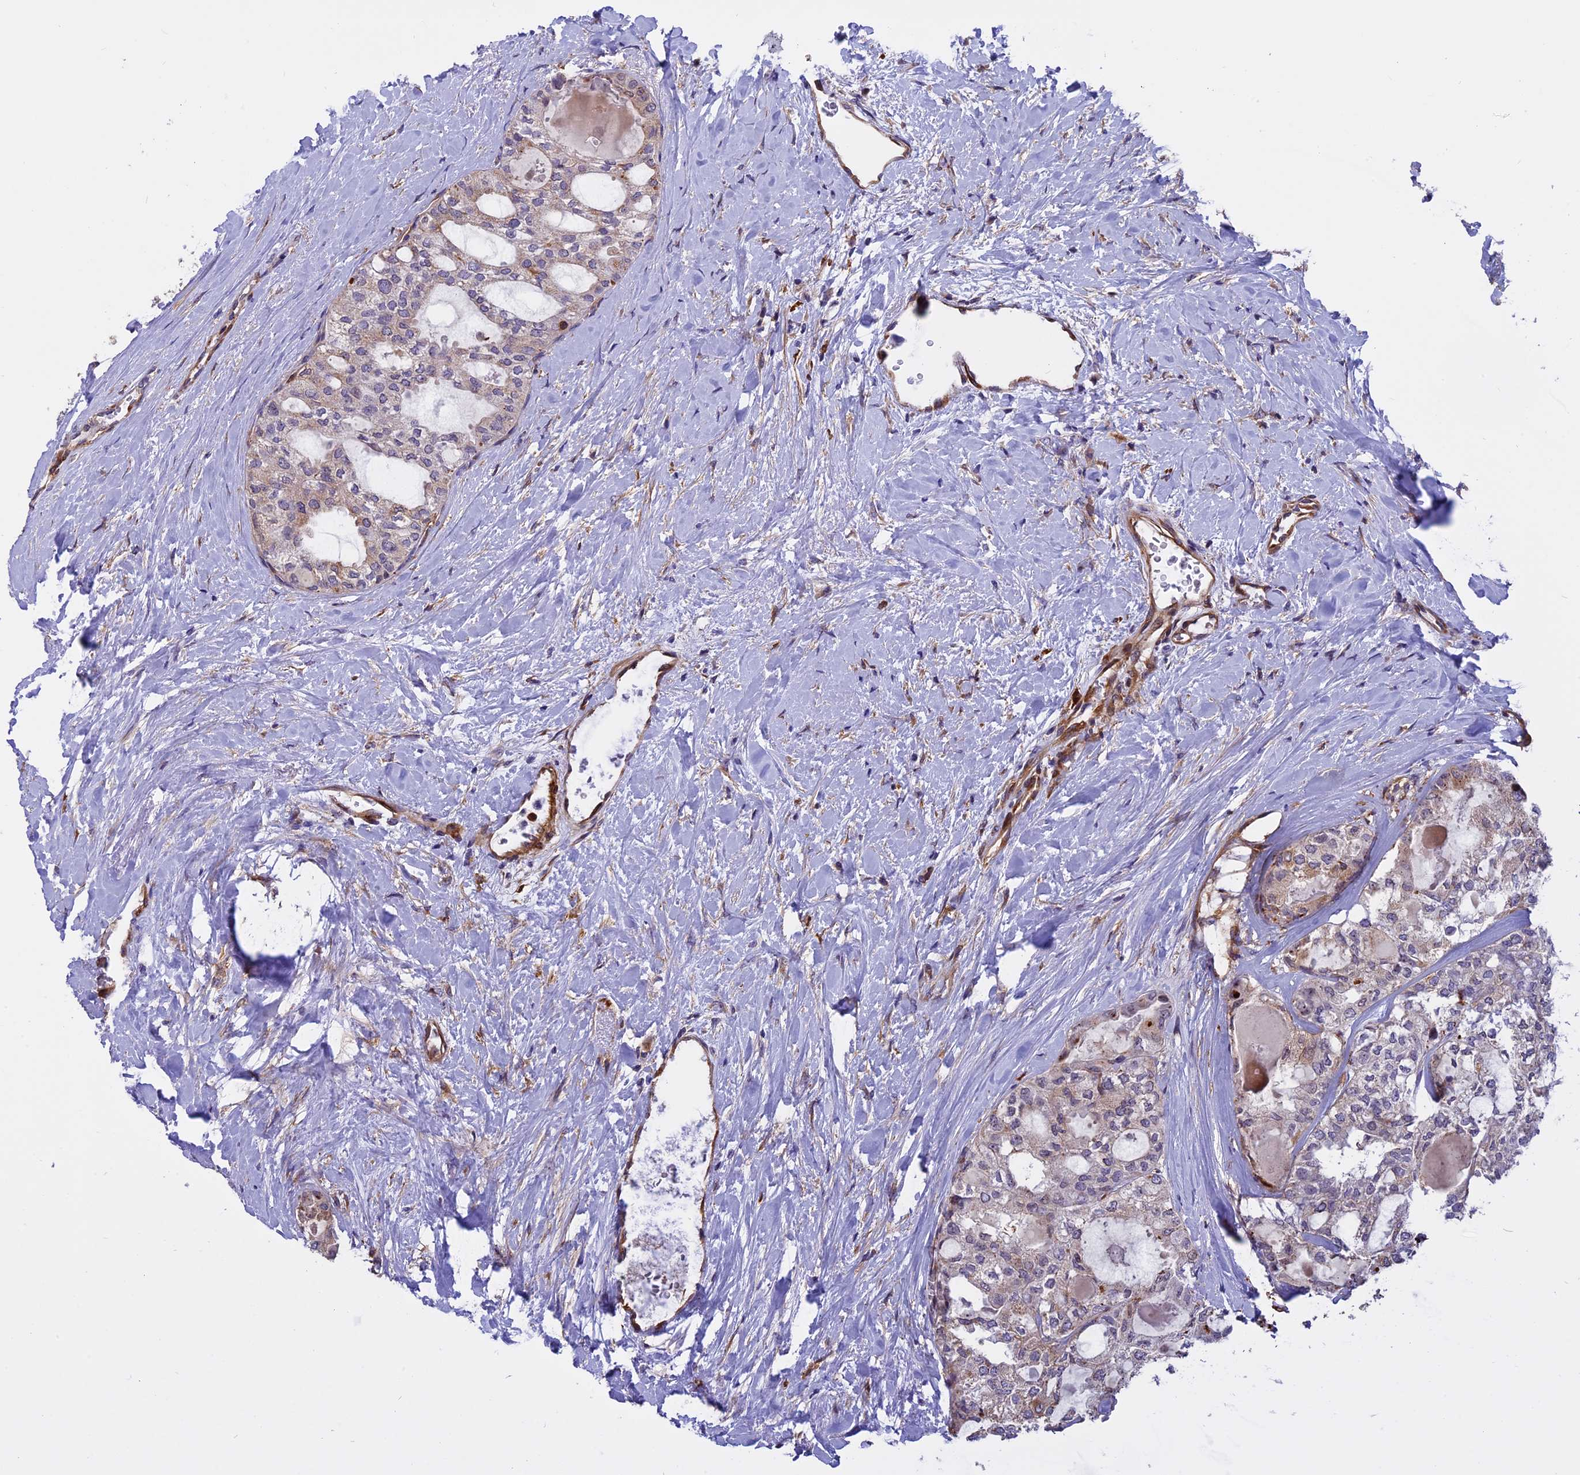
{"staining": {"intensity": "weak", "quantity": "<25%", "location": "cytoplasmic/membranous"}, "tissue": "thyroid cancer", "cell_type": "Tumor cells", "image_type": "cancer", "snomed": [{"axis": "morphology", "description": "Follicular adenoma carcinoma, NOS"}, {"axis": "topography", "description": "Thyroid gland"}], "caption": "Immunohistochemical staining of thyroid cancer (follicular adenoma carcinoma) displays no significant staining in tumor cells.", "gene": "EHBP1L1", "patient": {"sex": "male", "age": 75}}